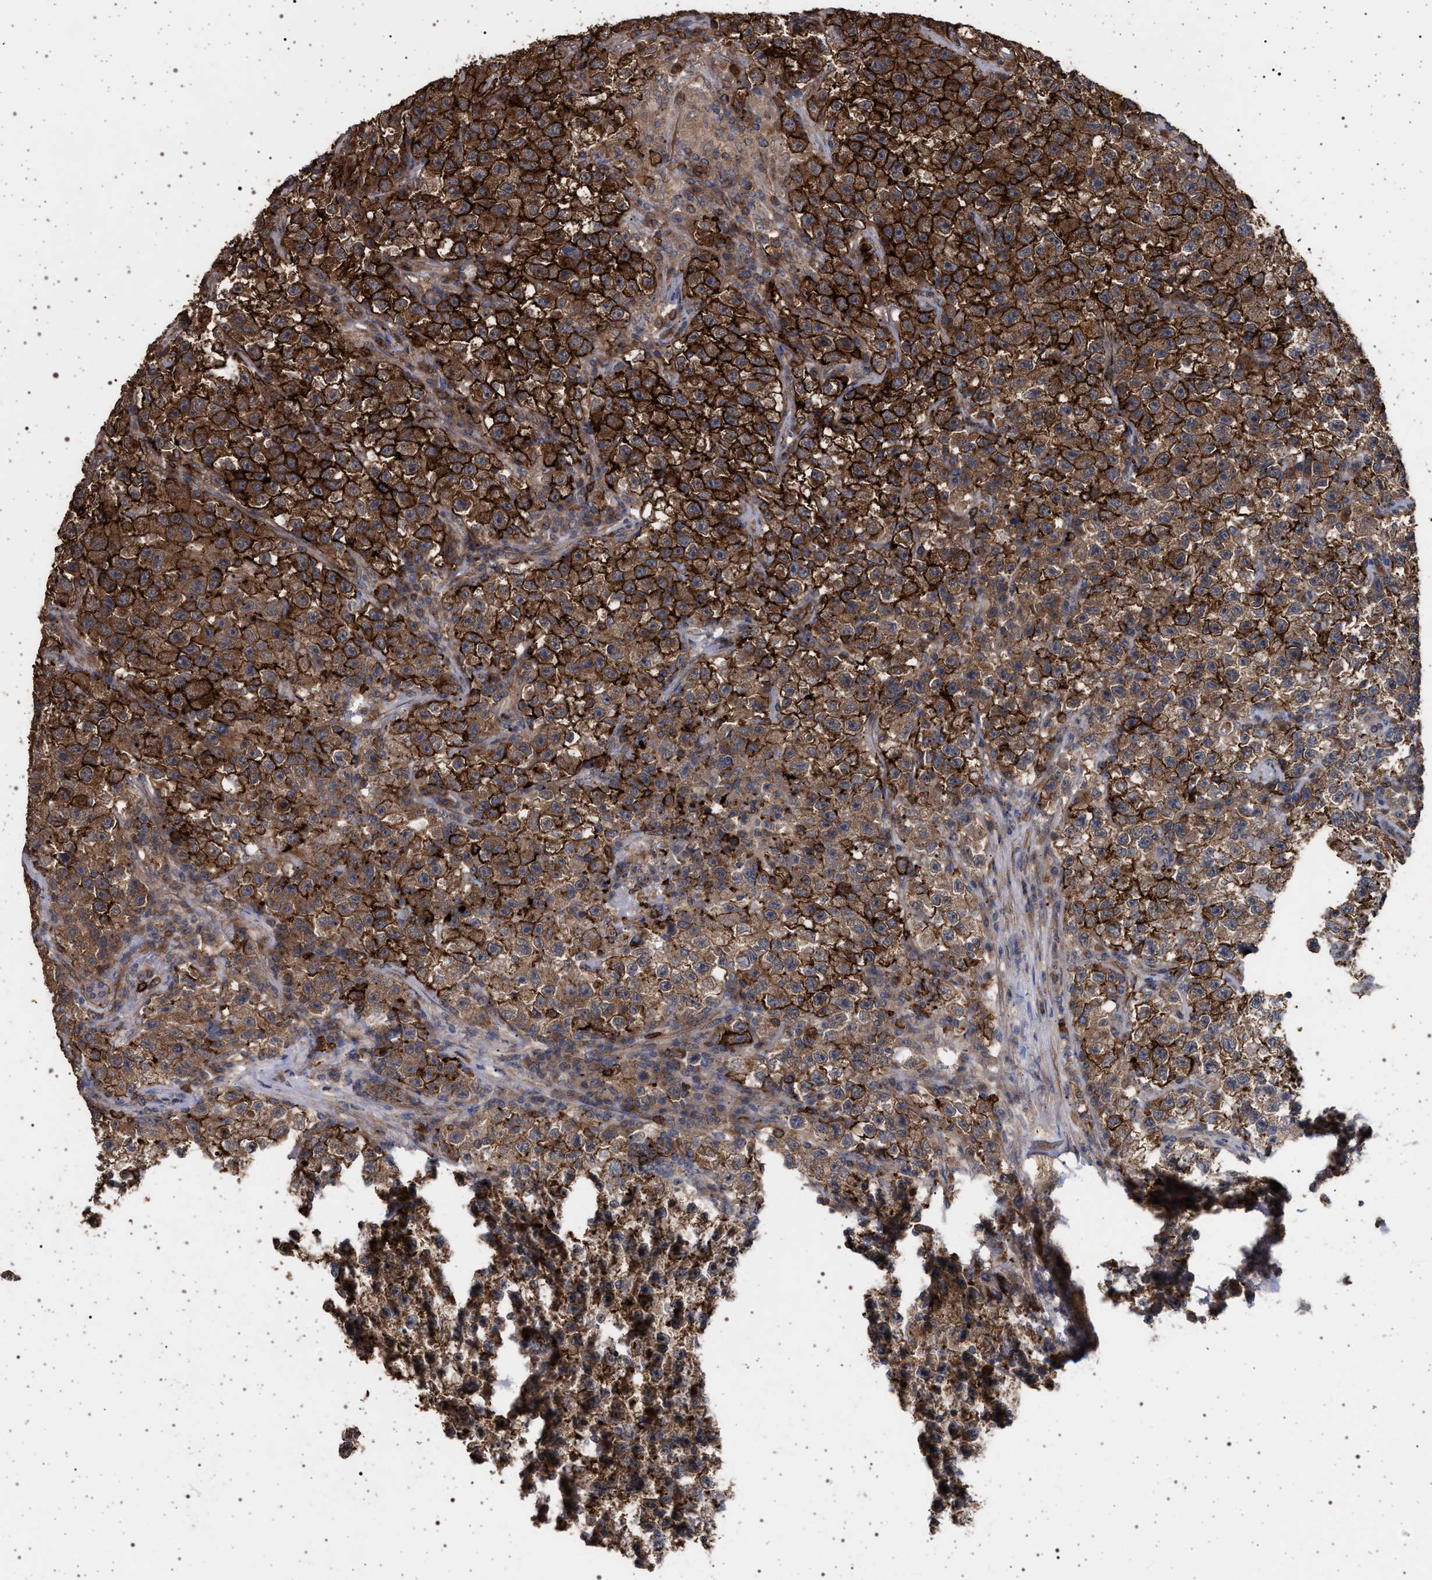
{"staining": {"intensity": "strong", "quantity": ">75%", "location": "cytoplasmic/membranous"}, "tissue": "testis cancer", "cell_type": "Tumor cells", "image_type": "cancer", "snomed": [{"axis": "morphology", "description": "Seminoma, NOS"}, {"axis": "topography", "description": "Testis"}], "caption": "Testis seminoma tissue exhibits strong cytoplasmic/membranous positivity in about >75% of tumor cells, visualized by immunohistochemistry.", "gene": "IFT20", "patient": {"sex": "male", "age": 22}}